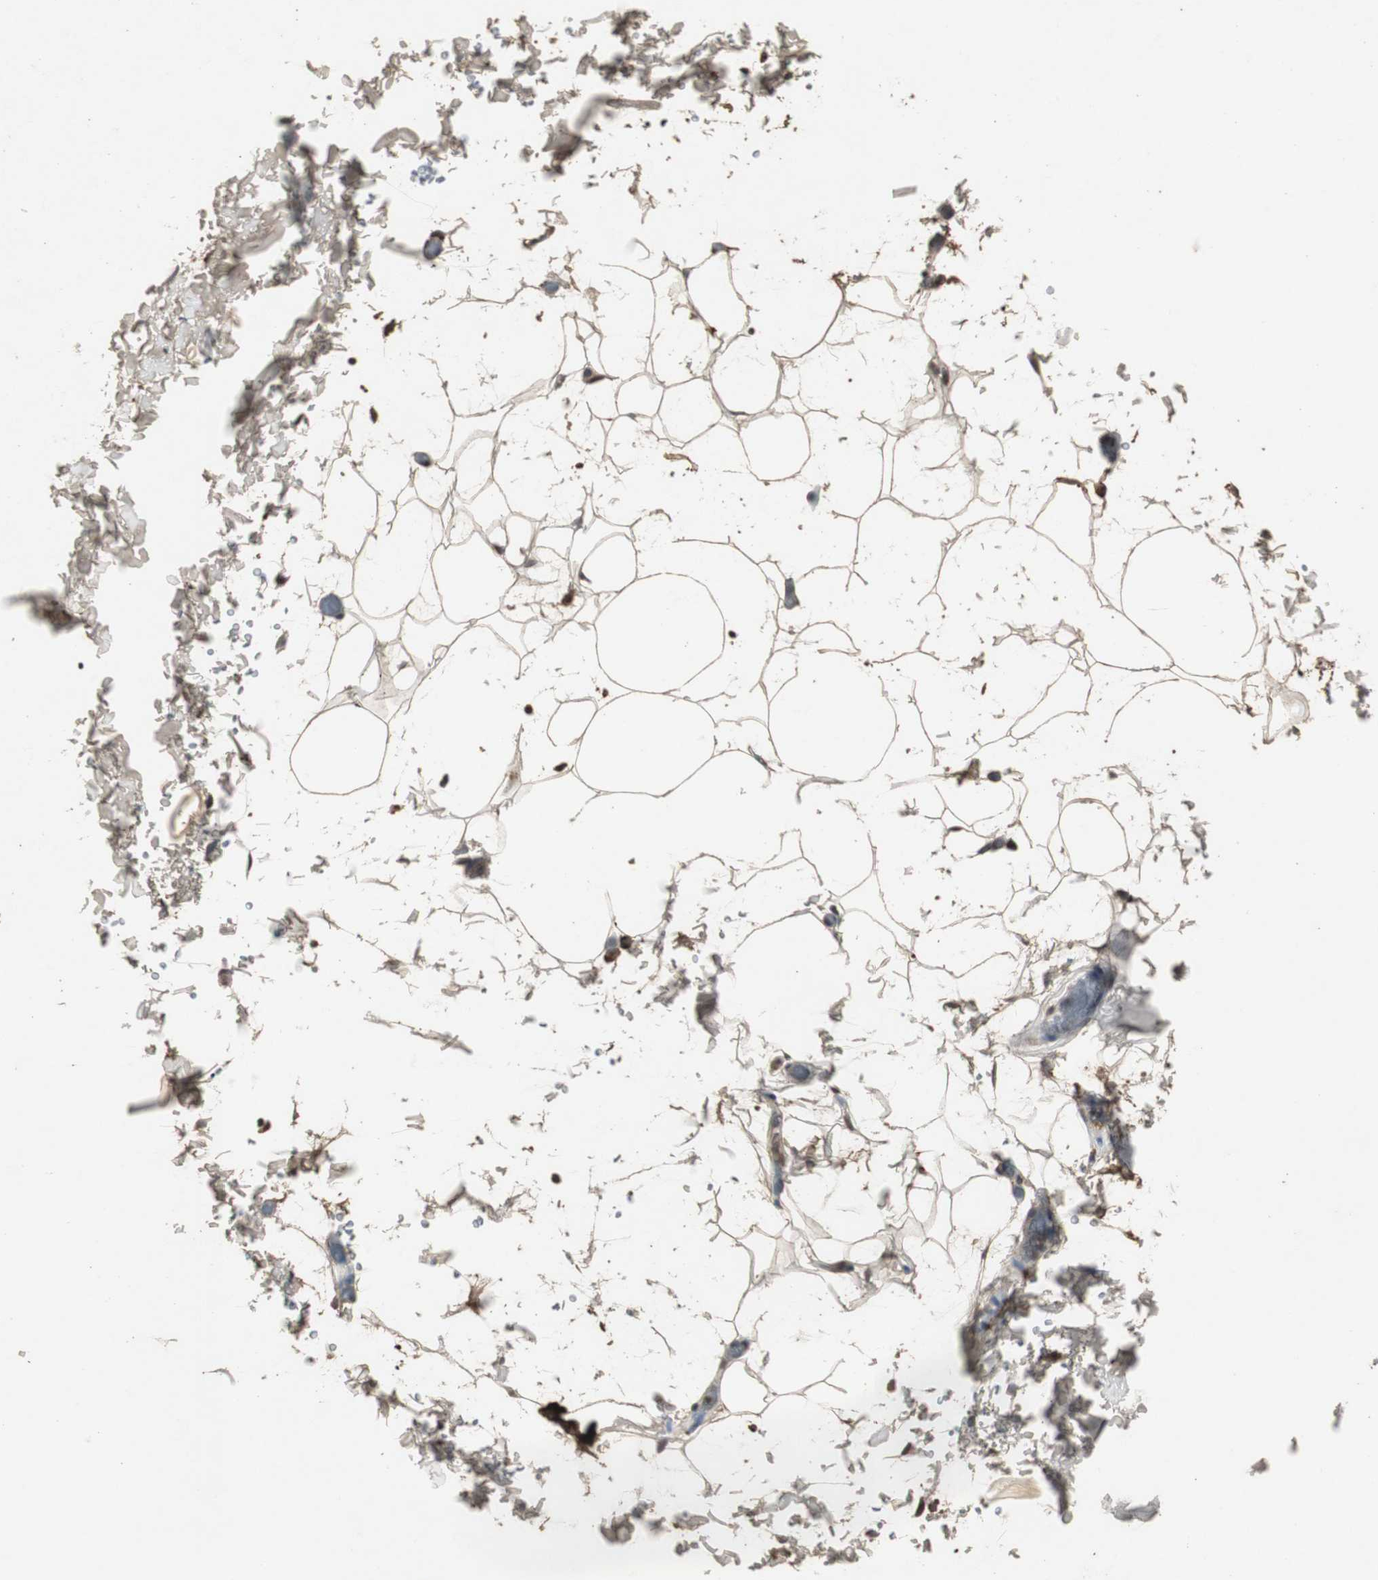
{"staining": {"intensity": "moderate", "quantity": "25%-75%", "location": "cytoplasmic/membranous"}, "tissue": "adipose tissue", "cell_type": "Adipocytes", "image_type": "normal", "snomed": [{"axis": "morphology", "description": "Normal tissue, NOS"}, {"axis": "topography", "description": "Soft tissue"}], "caption": "About 25%-75% of adipocytes in unremarkable adipose tissue show moderate cytoplasmic/membranous protein positivity as visualized by brown immunohistochemical staining.", "gene": "EMX1", "patient": {"sex": "male", "age": 72}}